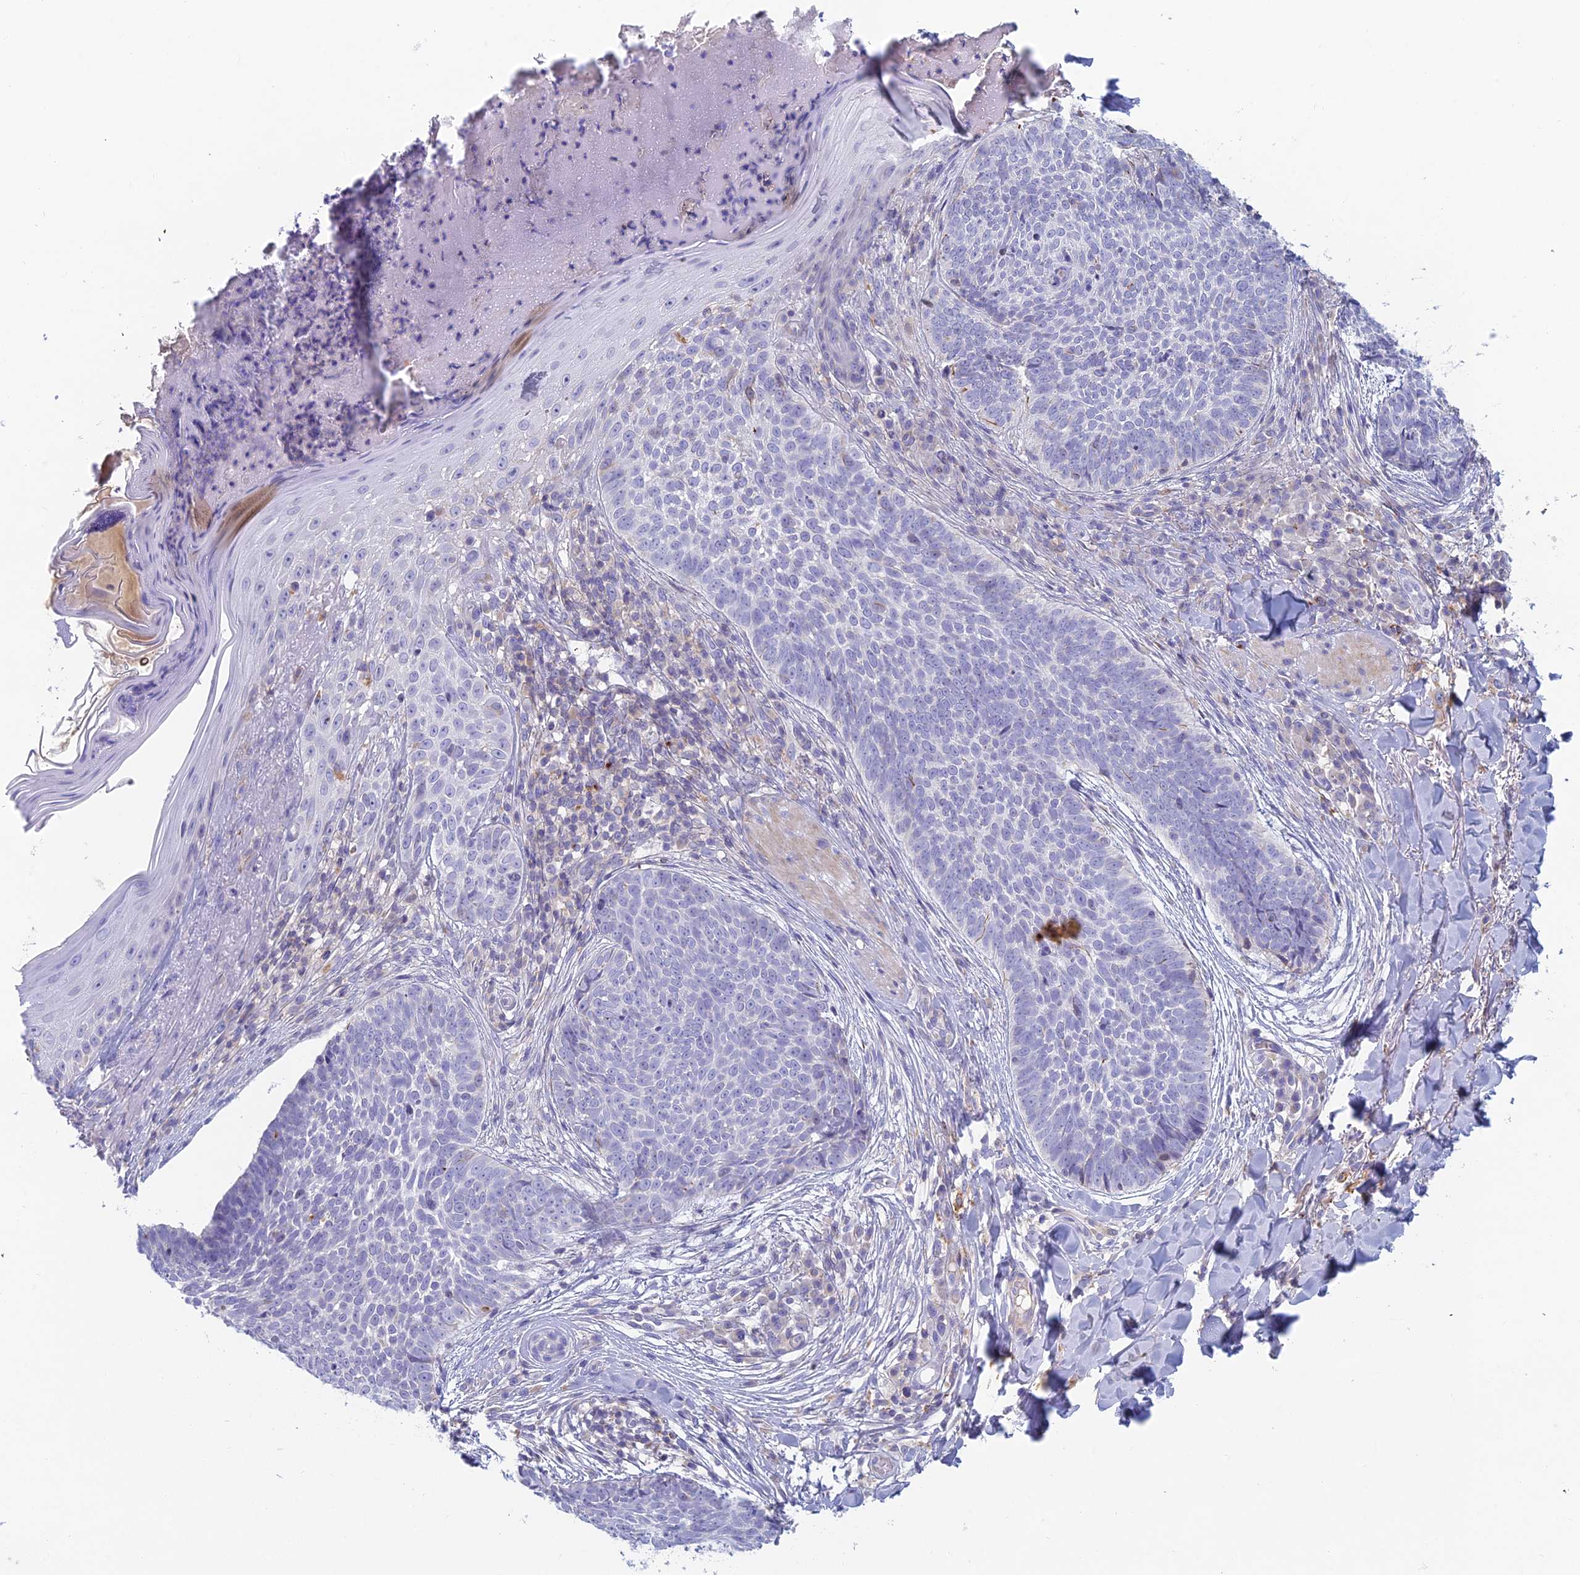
{"staining": {"intensity": "negative", "quantity": "none", "location": "none"}, "tissue": "skin cancer", "cell_type": "Tumor cells", "image_type": "cancer", "snomed": [{"axis": "morphology", "description": "Basal cell carcinoma"}, {"axis": "topography", "description": "Skin"}], "caption": "Basal cell carcinoma (skin) was stained to show a protein in brown. There is no significant positivity in tumor cells.", "gene": "FERD3L", "patient": {"sex": "female", "age": 61}}